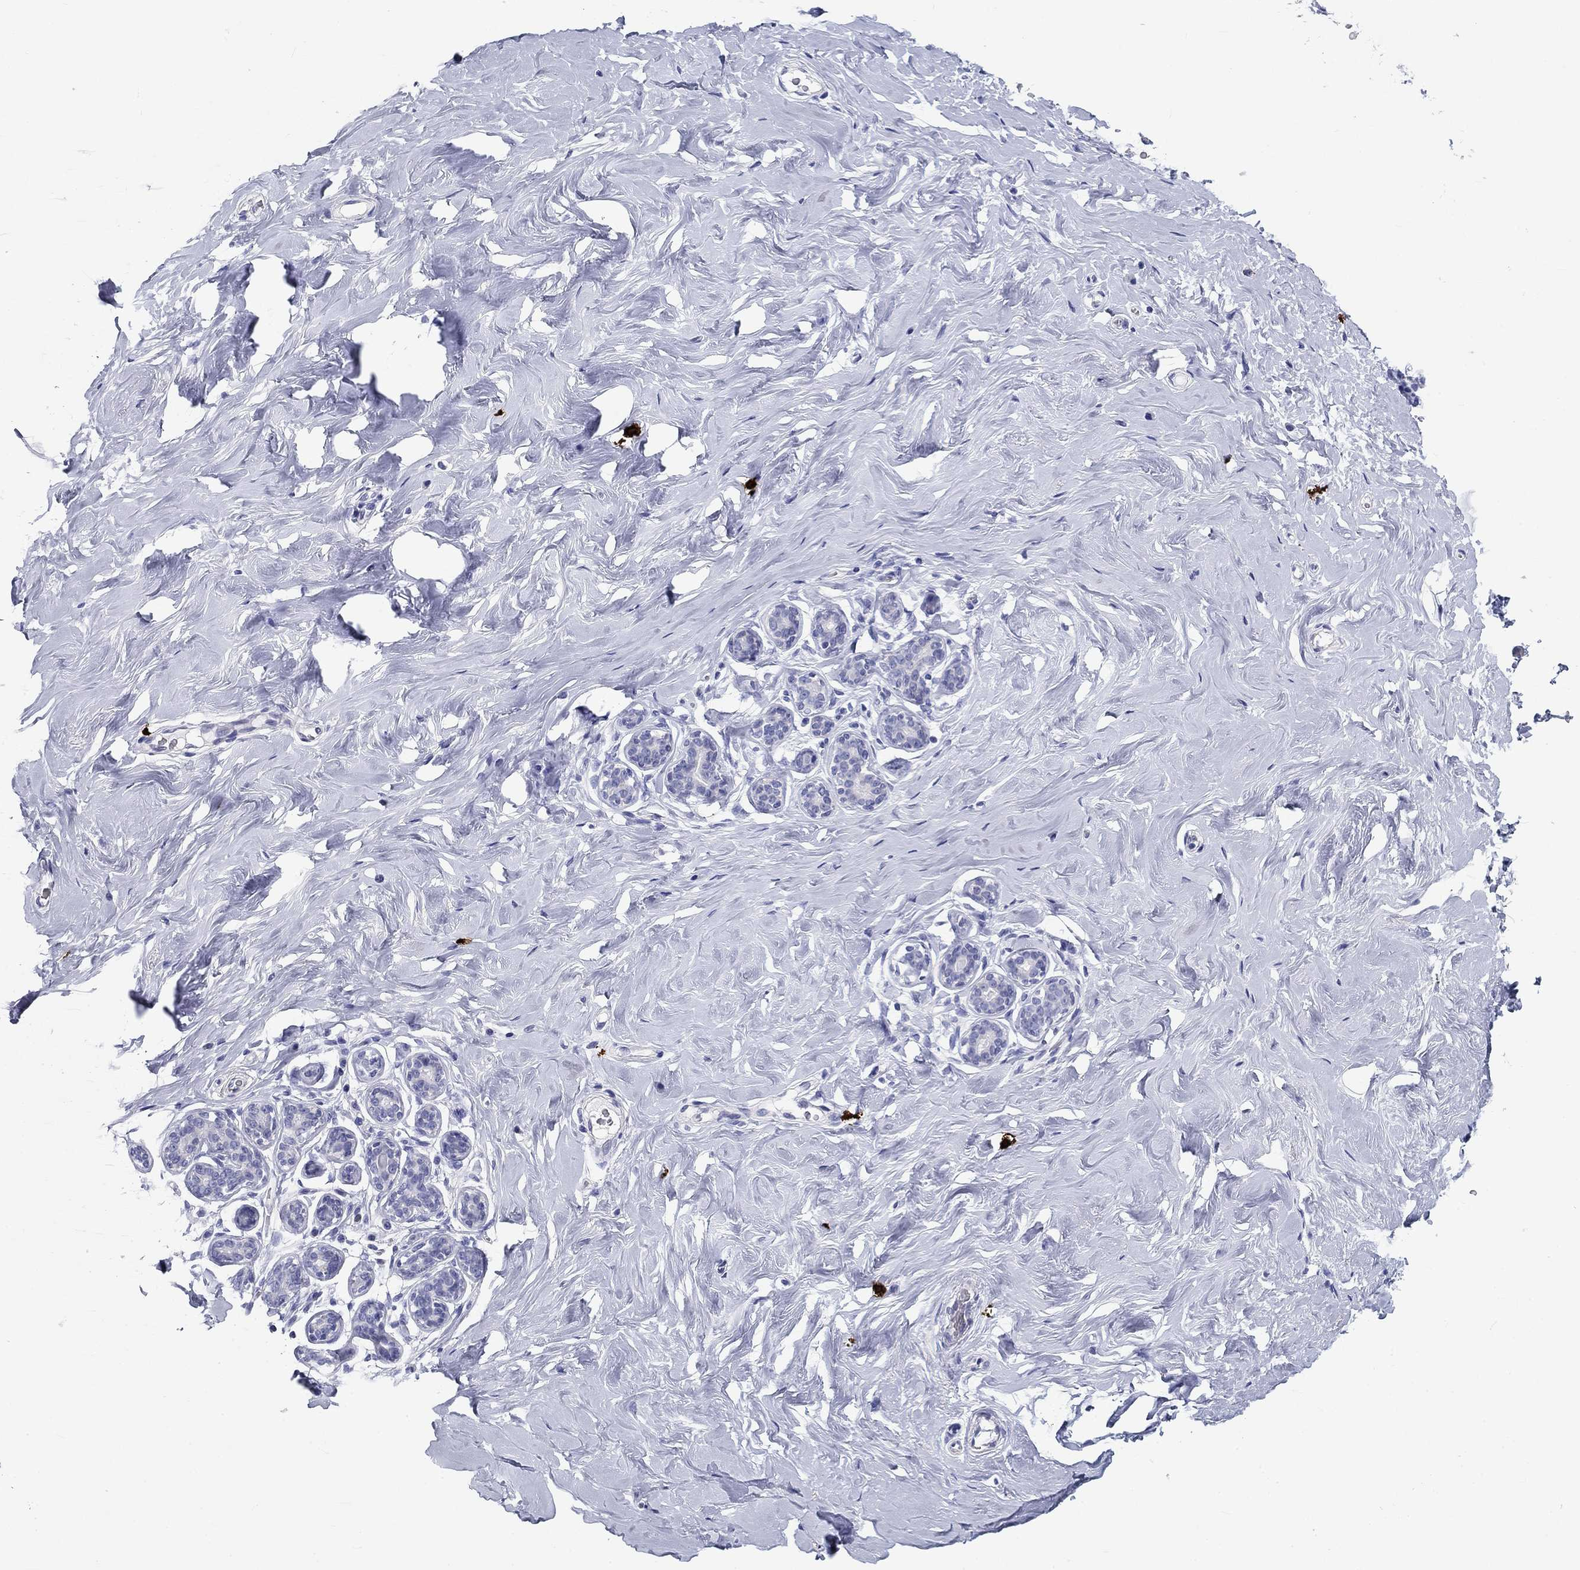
{"staining": {"intensity": "negative", "quantity": "none", "location": "none"}, "tissue": "breast", "cell_type": "Adipocytes", "image_type": "normal", "snomed": [{"axis": "morphology", "description": "Normal tissue, NOS"}, {"axis": "topography", "description": "Skin"}, {"axis": "topography", "description": "Breast"}], "caption": "DAB (3,3'-diaminobenzidine) immunohistochemical staining of normal breast displays no significant staining in adipocytes.", "gene": "CD40LG", "patient": {"sex": "female", "age": 43}}